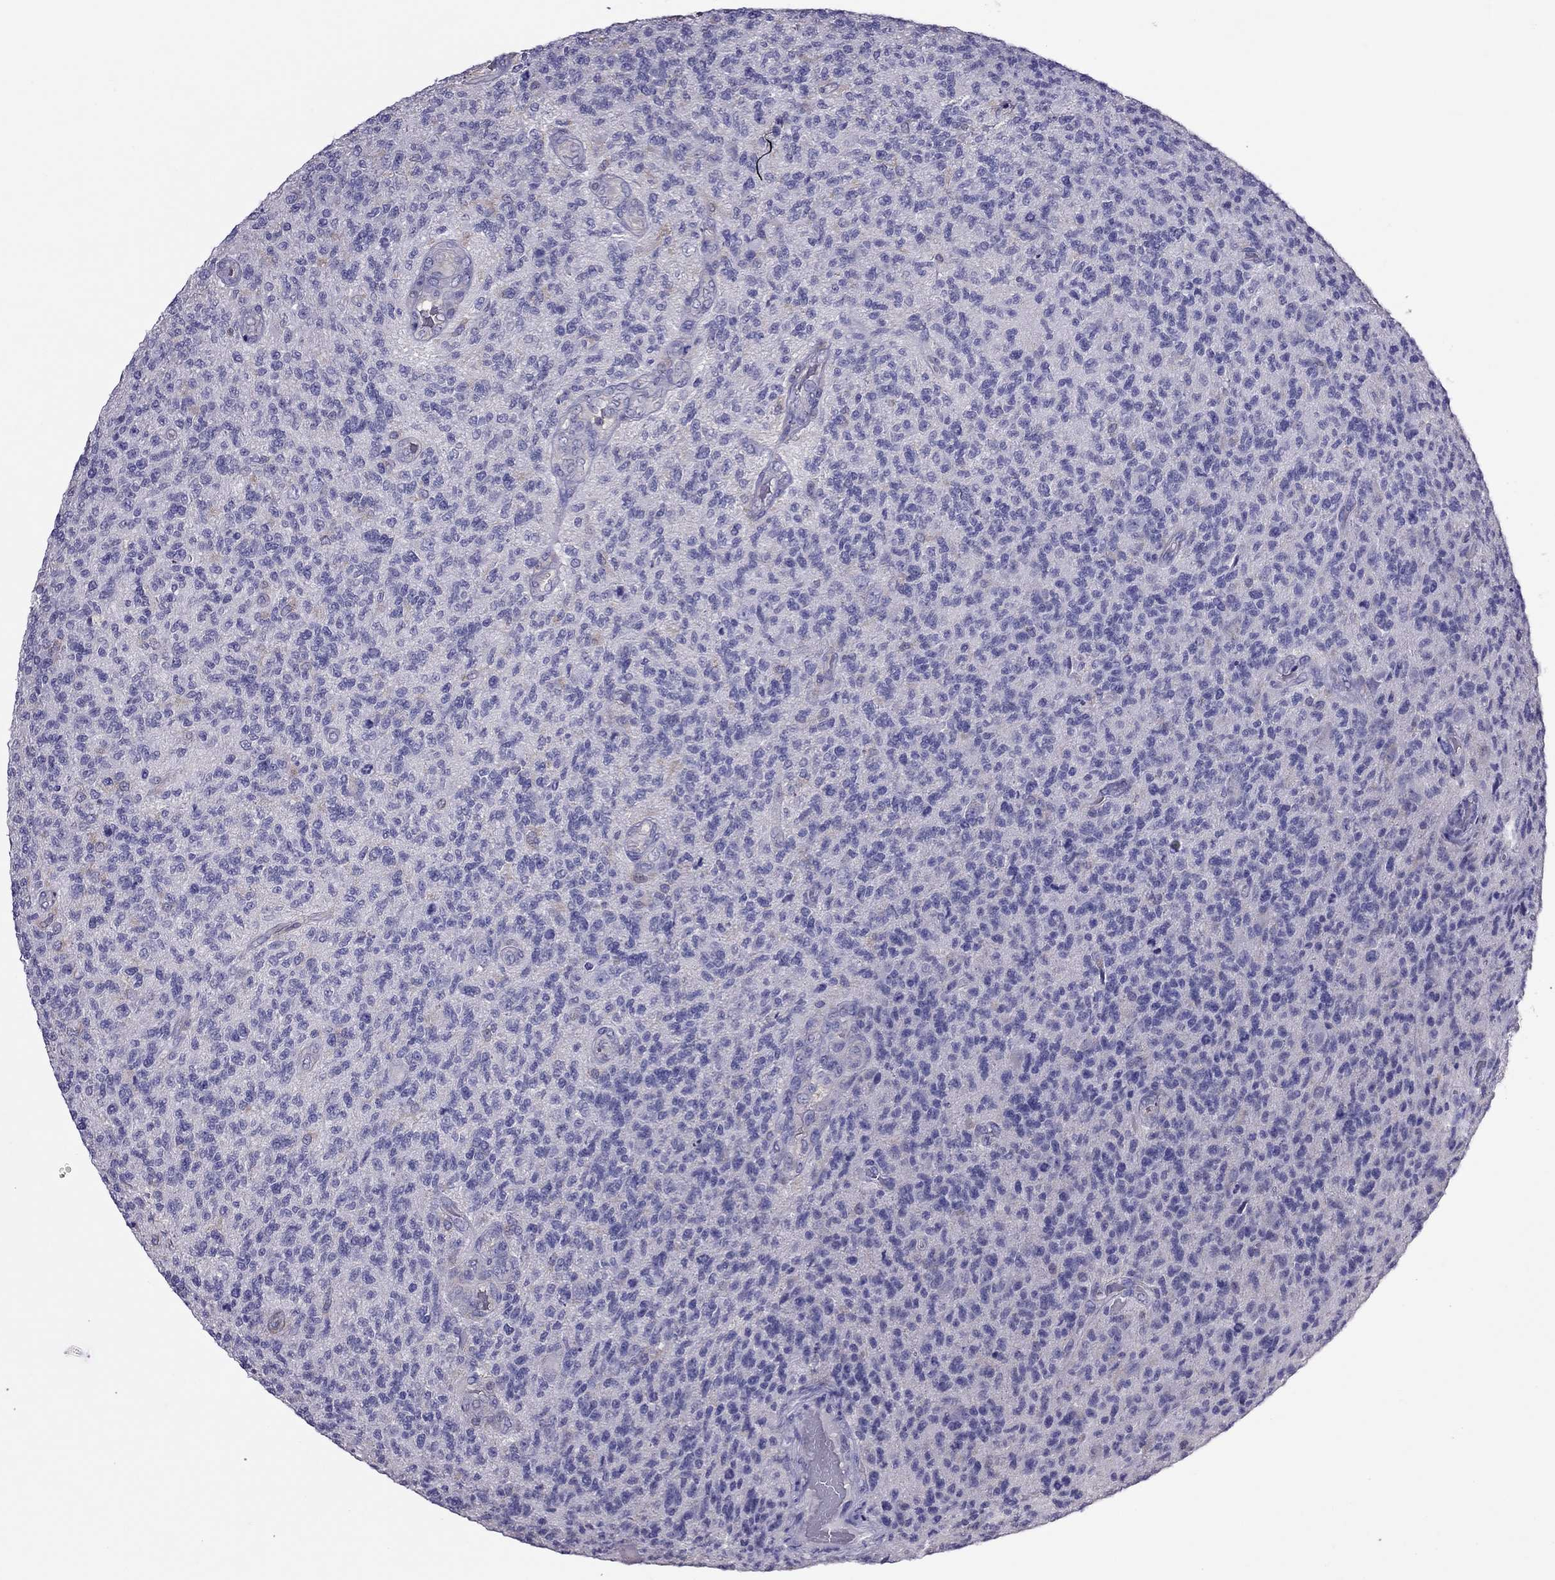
{"staining": {"intensity": "negative", "quantity": "none", "location": "none"}, "tissue": "glioma", "cell_type": "Tumor cells", "image_type": "cancer", "snomed": [{"axis": "morphology", "description": "Glioma, malignant, High grade"}, {"axis": "topography", "description": "Brain"}], "caption": "IHC histopathology image of neoplastic tissue: glioma stained with DAB (3,3'-diaminobenzidine) demonstrates no significant protein positivity in tumor cells.", "gene": "TEX22", "patient": {"sex": "male", "age": 56}}